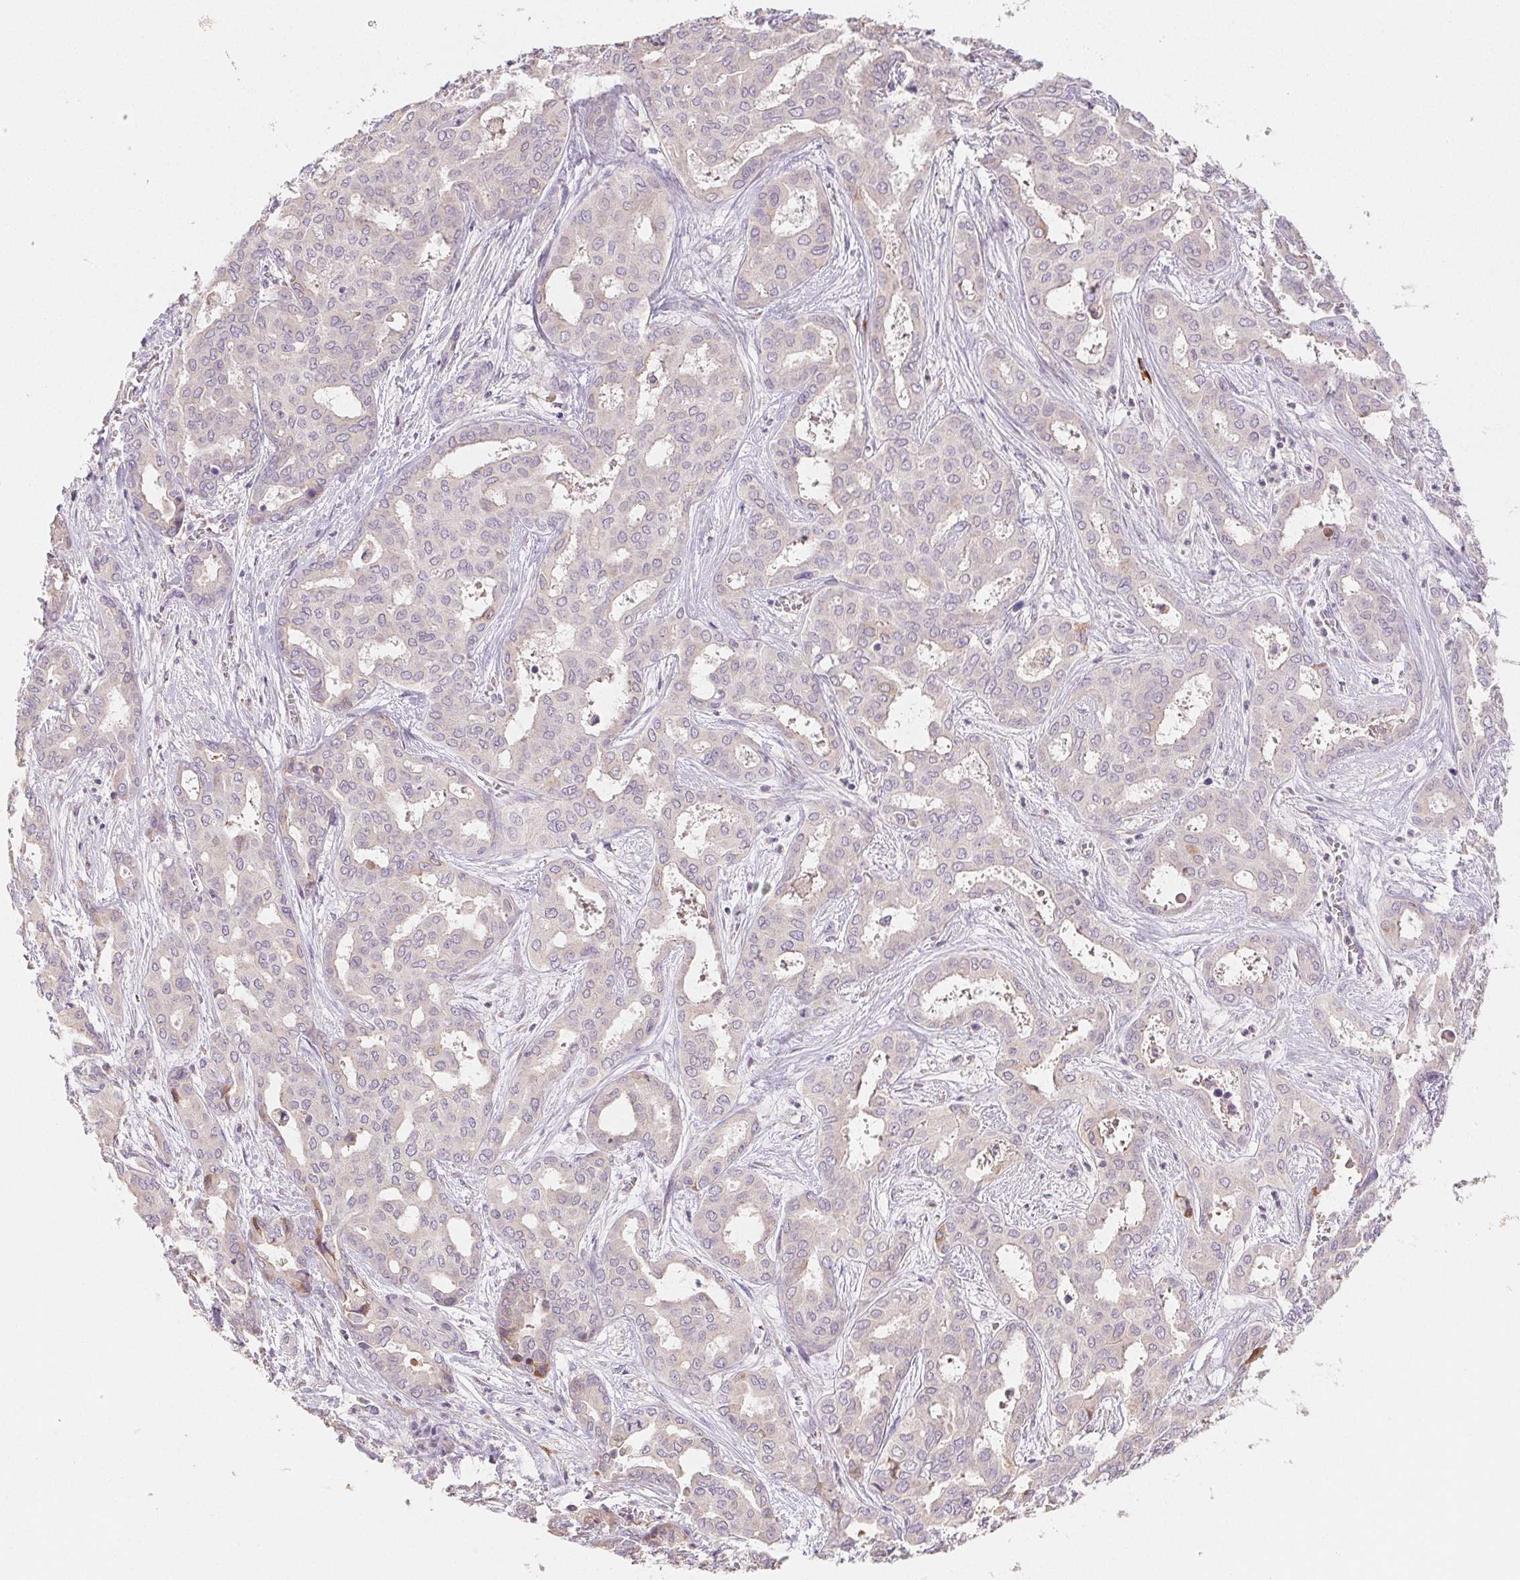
{"staining": {"intensity": "negative", "quantity": "none", "location": "none"}, "tissue": "liver cancer", "cell_type": "Tumor cells", "image_type": "cancer", "snomed": [{"axis": "morphology", "description": "Cholangiocarcinoma"}, {"axis": "topography", "description": "Liver"}], "caption": "There is no significant positivity in tumor cells of liver cholangiocarcinoma.", "gene": "ACVR1B", "patient": {"sex": "female", "age": 64}}